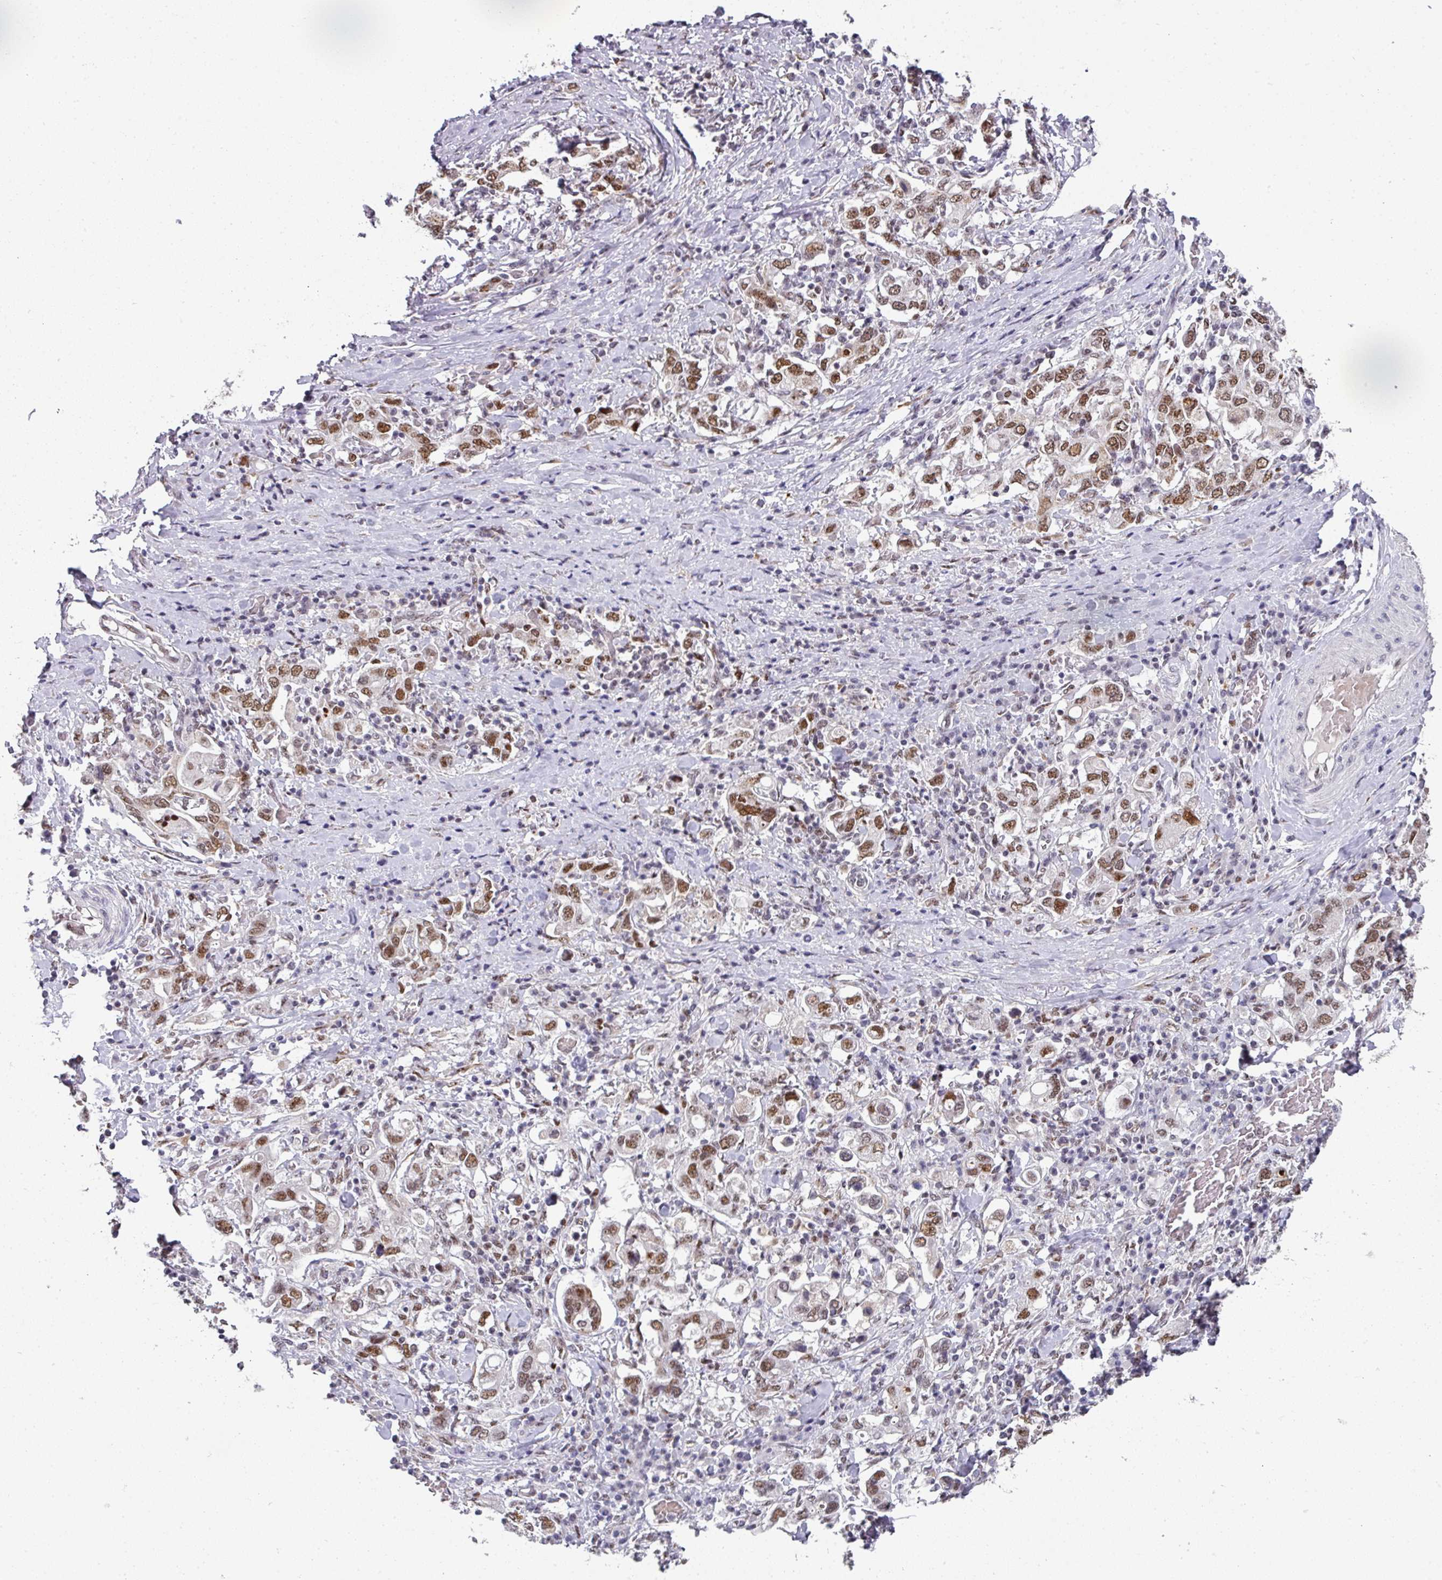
{"staining": {"intensity": "moderate", "quantity": ">75%", "location": "nuclear"}, "tissue": "stomach cancer", "cell_type": "Tumor cells", "image_type": "cancer", "snomed": [{"axis": "morphology", "description": "Adenocarcinoma, NOS"}, {"axis": "topography", "description": "Stomach, upper"}, {"axis": "topography", "description": "Stomach"}], "caption": "This is an image of immunohistochemistry staining of stomach cancer, which shows moderate expression in the nuclear of tumor cells.", "gene": "RAD50", "patient": {"sex": "male", "age": 62}}